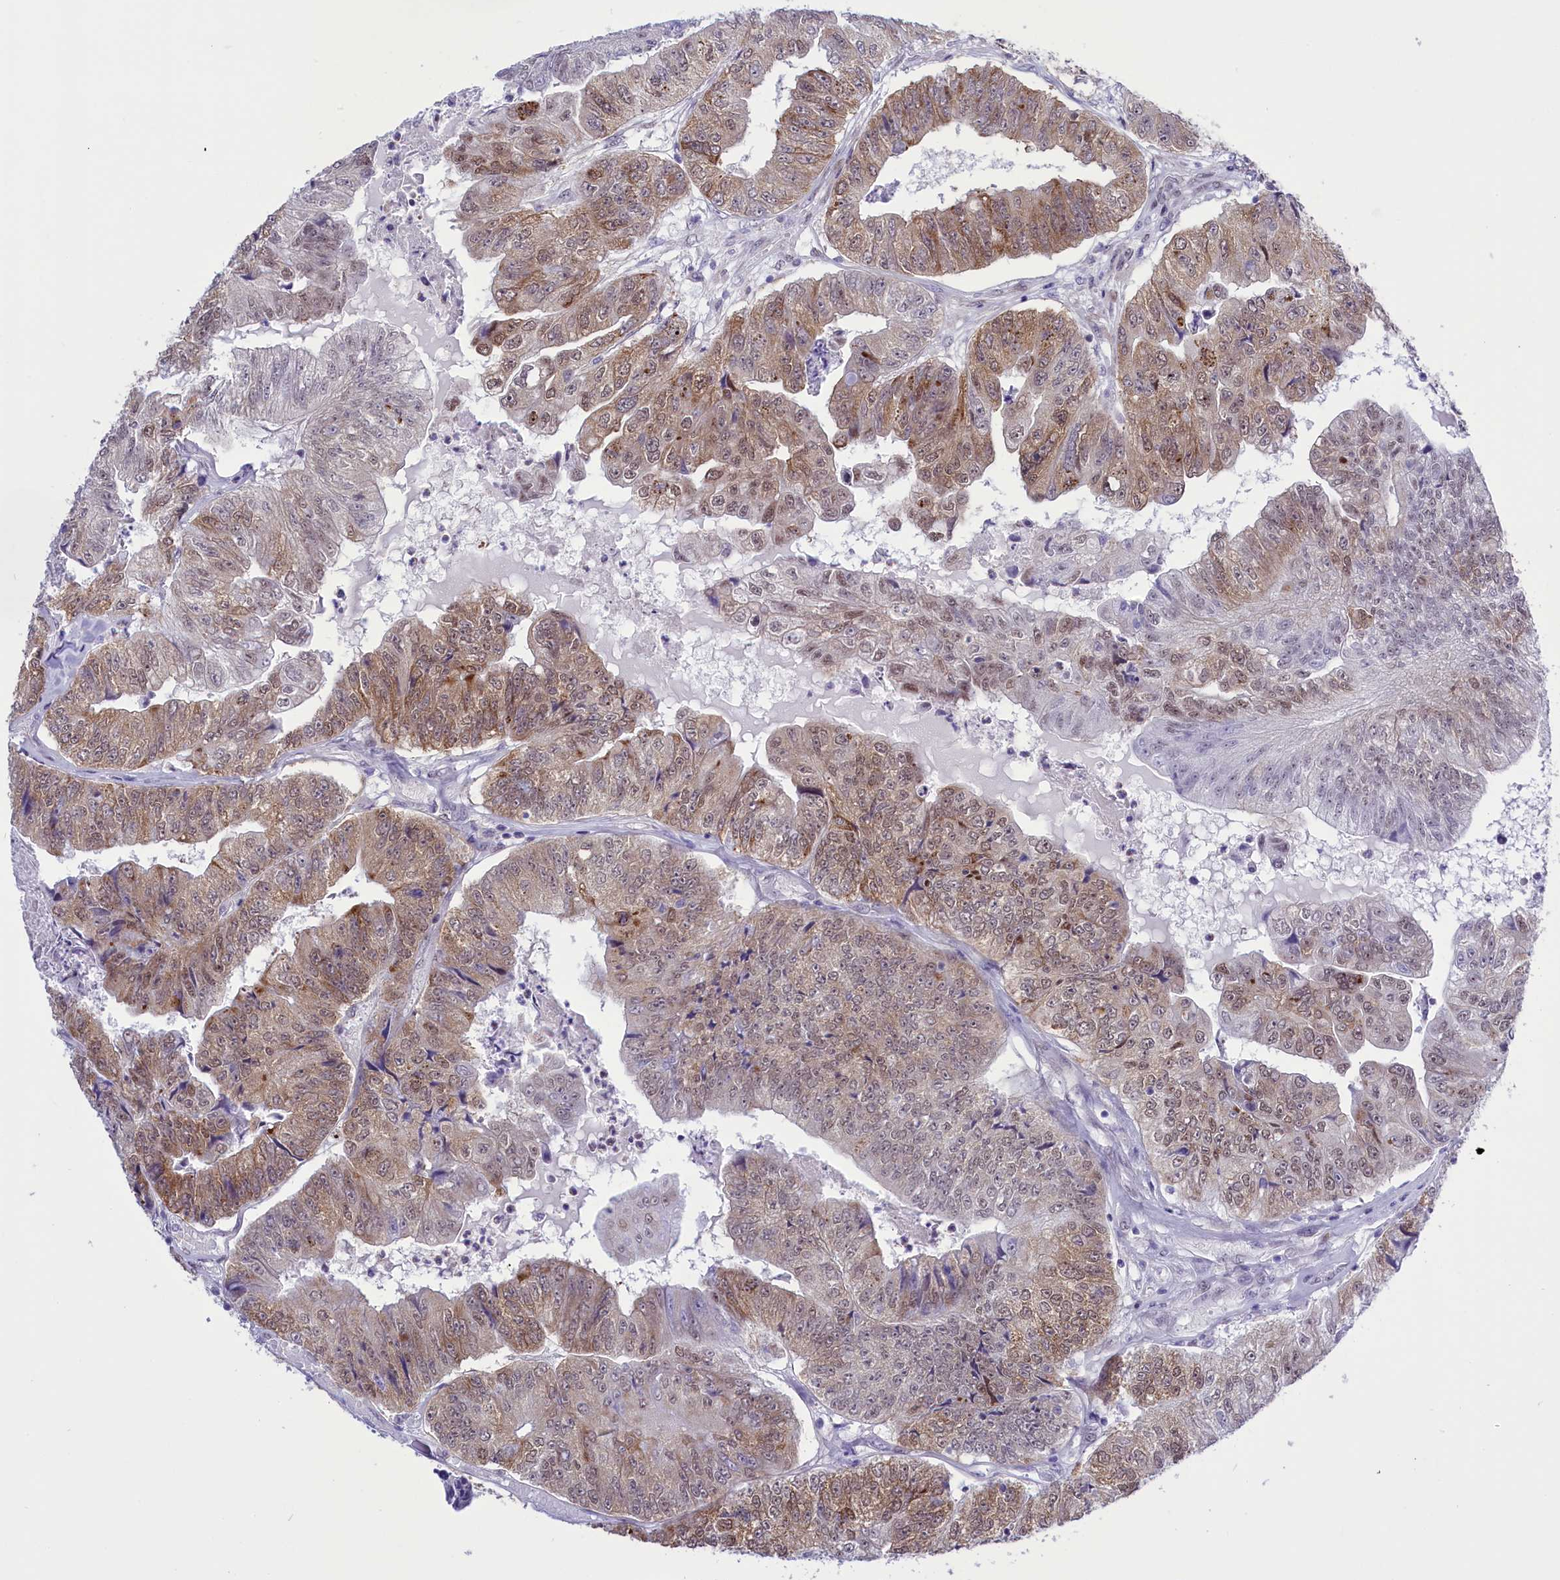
{"staining": {"intensity": "moderate", "quantity": "25%-75%", "location": "cytoplasmic/membranous,nuclear"}, "tissue": "colorectal cancer", "cell_type": "Tumor cells", "image_type": "cancer", "snomed": [{"axis": "morphology", "description": "Adenocarcinoma, NOS"}, {"axis": "topography", "description": "Colon"}], "caption": "Immunohistochemical staining of colorectal cancer demonstrates medium levels of moderate cytoplasmic/membranous and nuclear protein expression in approximately 25%-75% of tumor cells.", "gene": "RPS6KB1", "patient": {"sex": "female", "age": 67}}